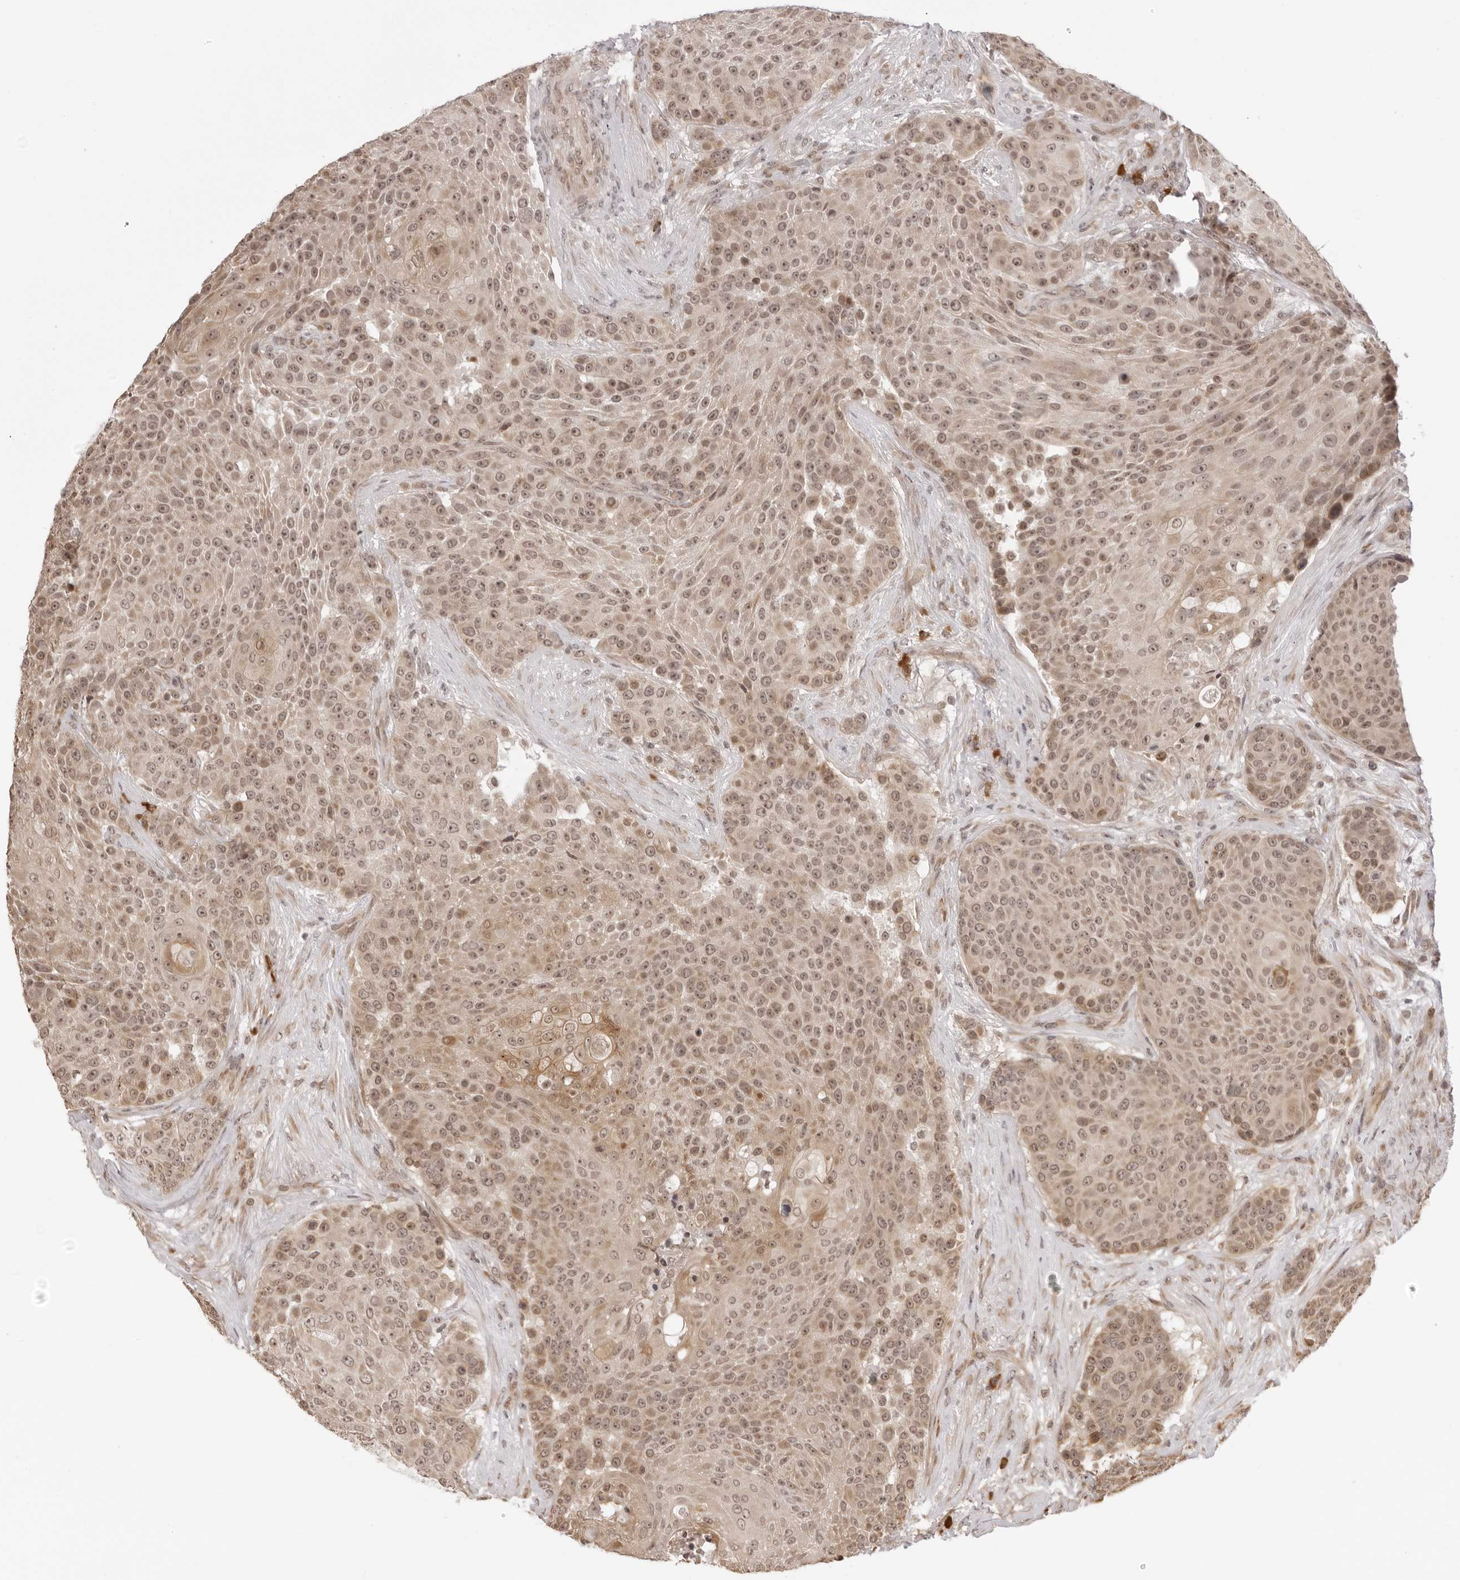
{"staining": {"intensity": "moderate", "quantity": ">75%", "location": "cytoplasmic/membranous,nuclear"}, "tissue": "urothelial cancer", "cell_type": "Tumor cells", "image_type": "cancer", "snomed": [{"axis": "morphology", "description": "Urothelial carcinoma, High grade"}, {"axis": "topography", "description": "Urinary bladder"}], "caption": "Protein expression analysis of human urothelial carcinoma (high-grade) reveals moderate cytoplasmic/membranous and nuclear positivity in about >75% of tumor cells. Nuclei are stained in blue.", "gene": "ZC3H11A", "patient": {"sex": "female", "age": 63}}